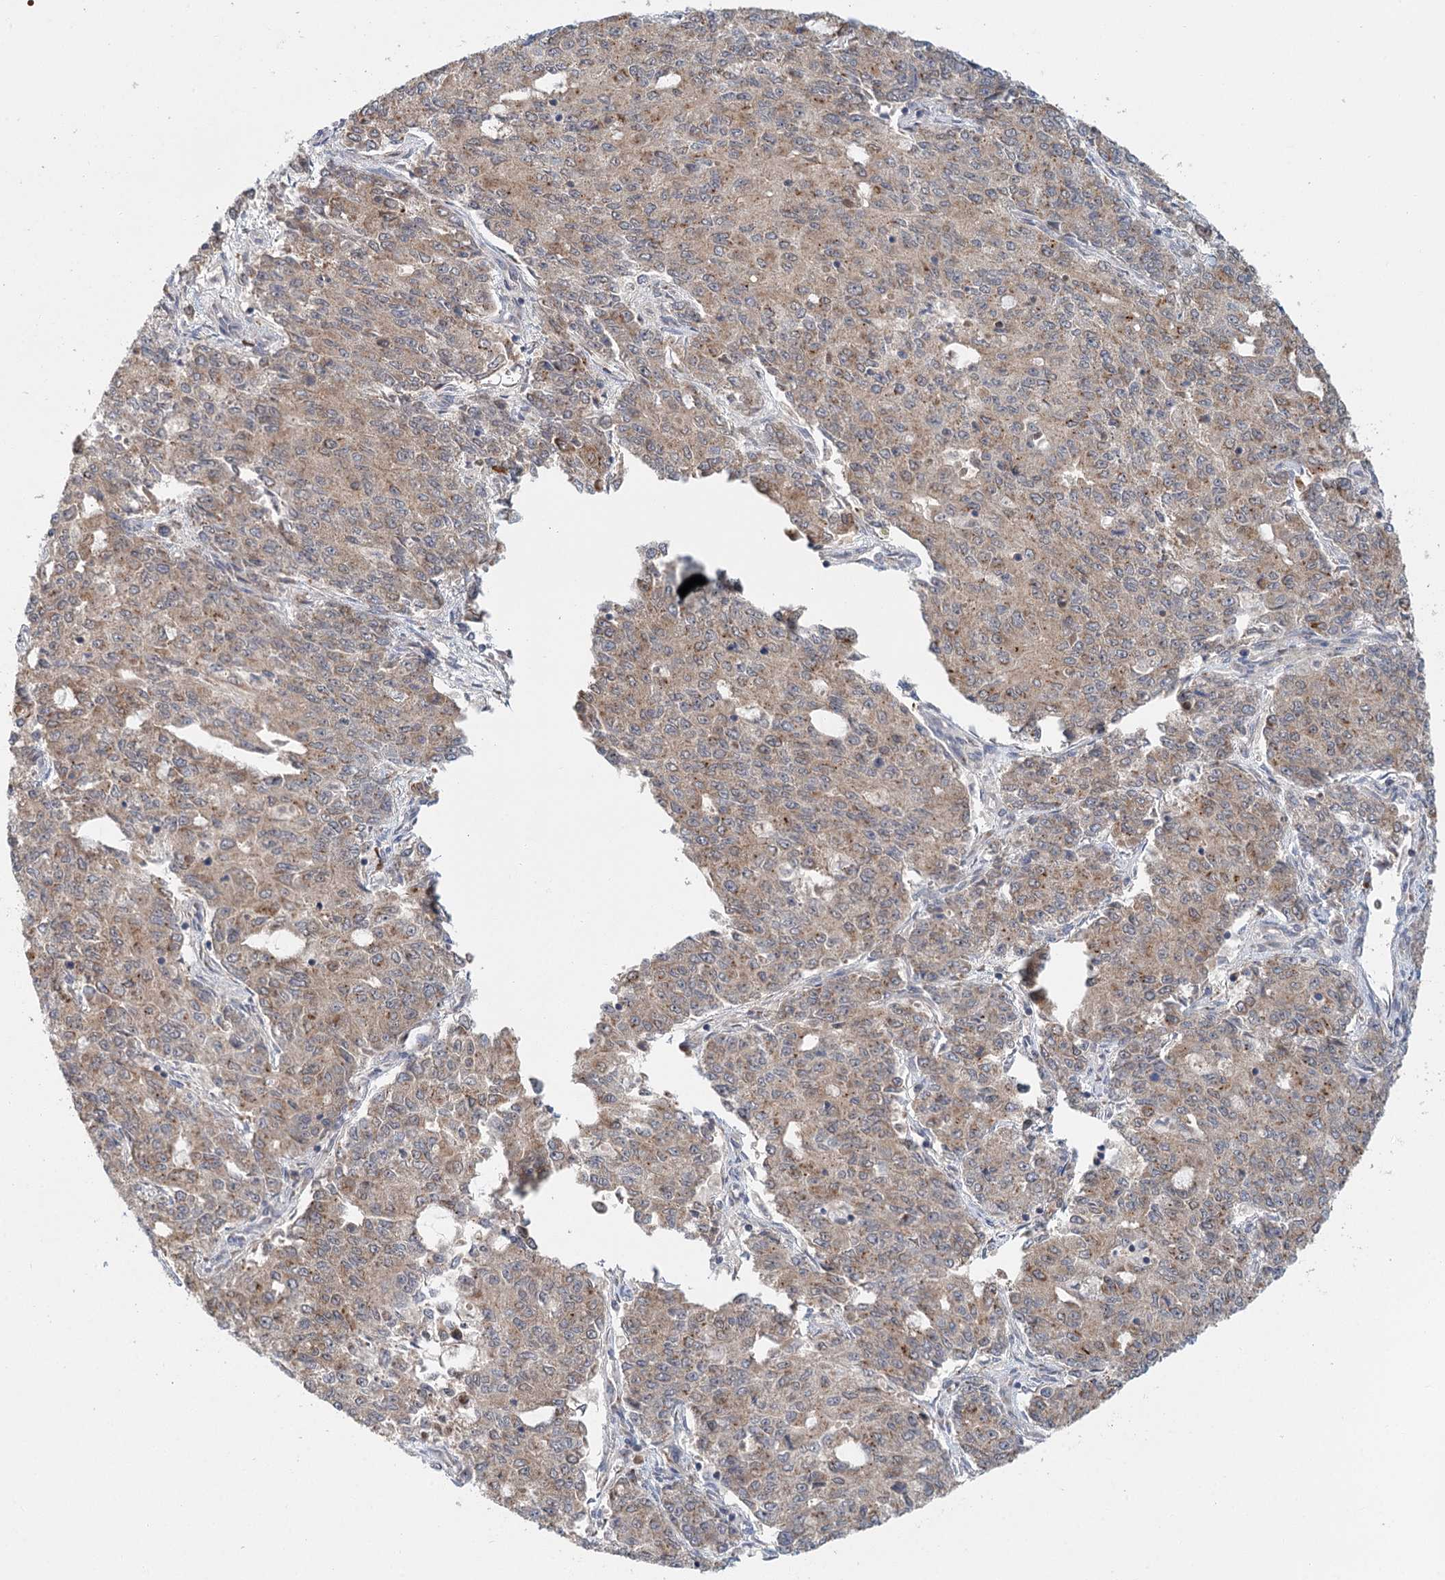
{"staining": {"intensity": "weak", "quantity": ">75%", "location": "cytoplasmic/membranous"}, "tissue": "endometrial cancer", "cell_type": "Tumor cells", "image_type": "cancer", "snomed": [{"axis": "morphology", "description": "Adenocarcinoma, NOS"}, {"axis": "topography", "description": "Endometrium"}], "caption": "A low amount of weak cytoplasmic/membranous staining is present in about >75% of tumor cells in adenocarcinoma (endometrial) tissue.", "gene": "ADK", "patient": {"sex": "female", "age": 50}}